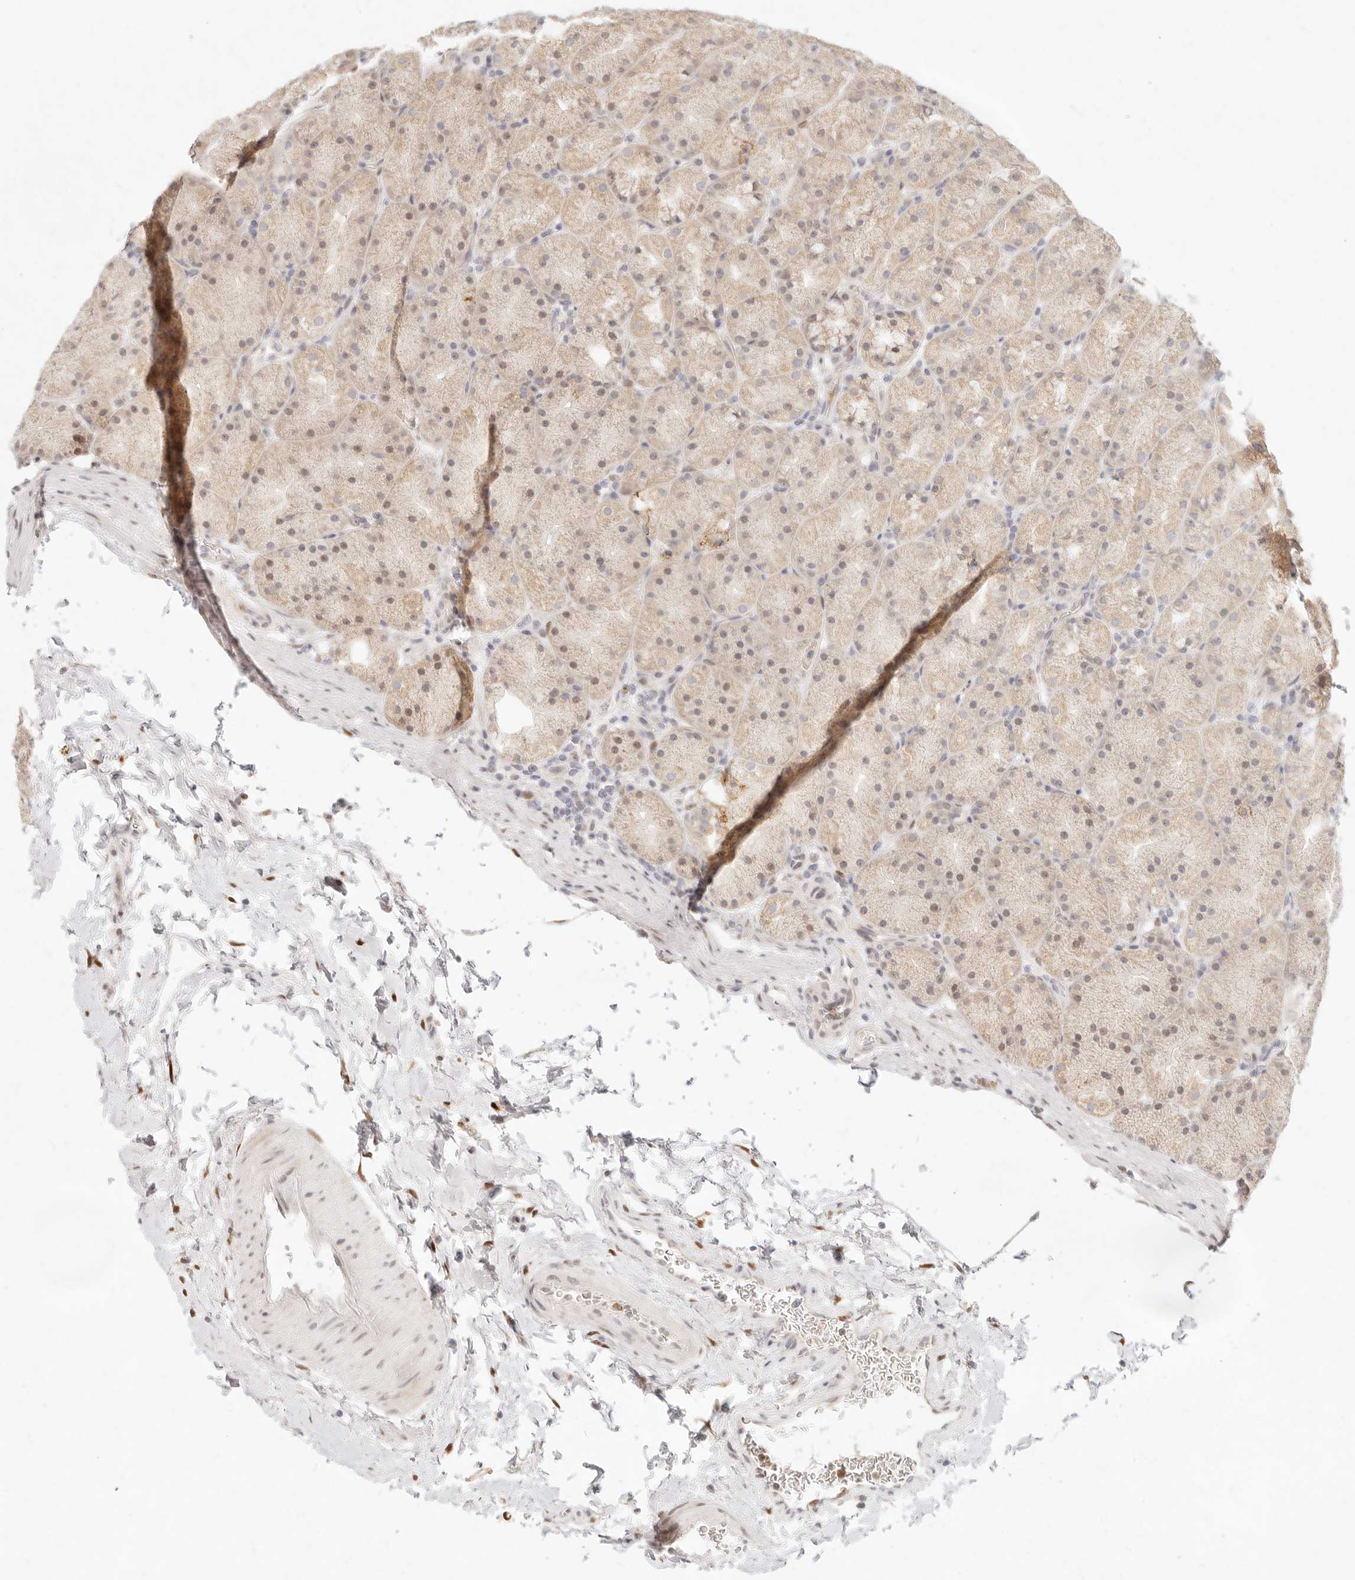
{"staining": {"intensity": "weak", "quantity": ">75%", "location": "cytoplasmic/membranous,nuclear"}, "tissue": "stomach", "cell_type": "Glandular cells", "image_type": "normal", "snomed": [{"axis": "morphology", "description": "Normal tissue, NOS"}, {"axis": "topography", "description": "Stomach, upper"}, {"axis": "topography", "description": "Stomach"}], "caption": "An immunohistochemistry histopathology image of benign tissue is shown. Protein staining in brown labels weak cytoplasmic/membranous,nuclear positivity in stomach within glandular cells. (DAB IHC, brown staining for protein, blue staining for nuclei).", "gene": "ASCL3", "patient": {"sex": "male", "age": 48}}